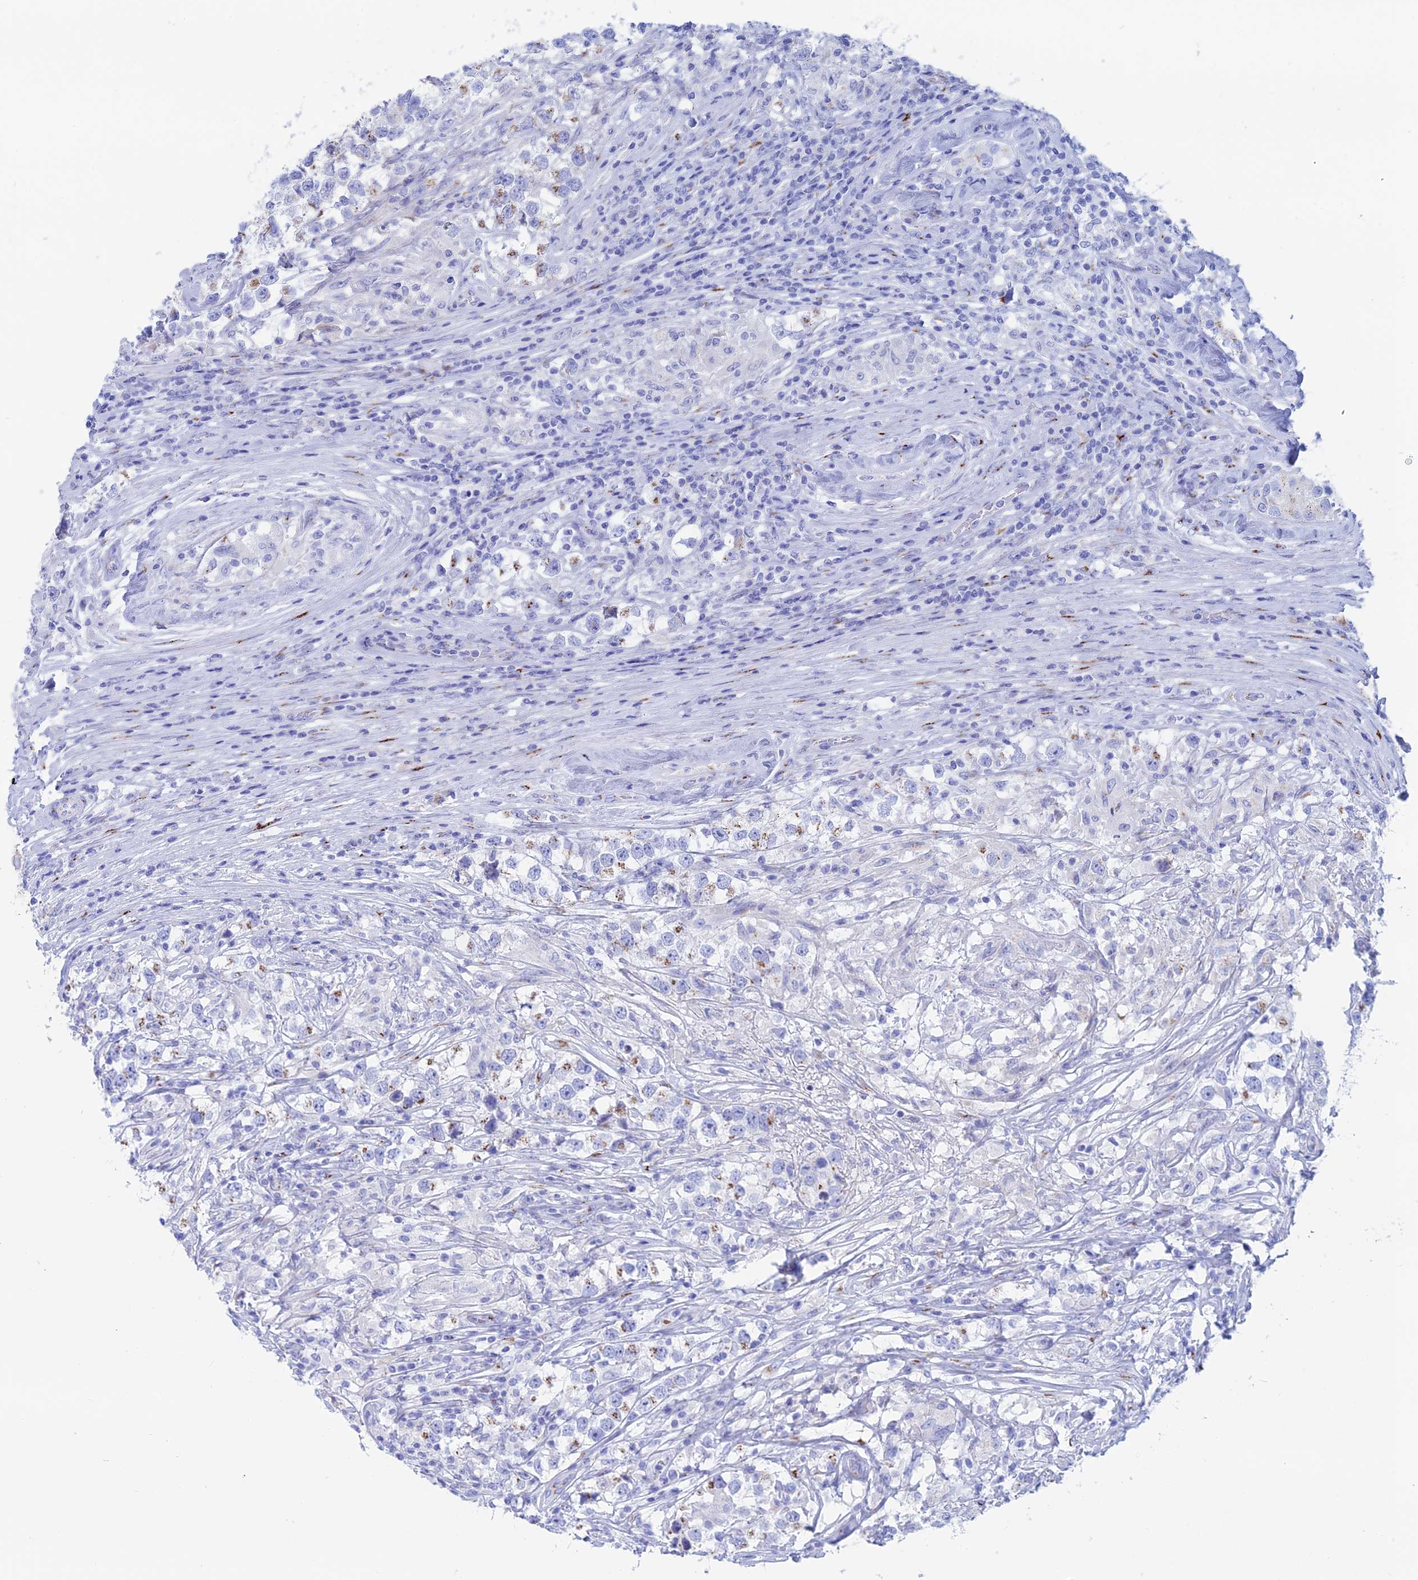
{"staining": {"intensity": "moderate", "quantity": "<25%", "location": "cytoplasmic/membranous"}, "tissue": "testis cancer", "cell_type": "Tumor cells", "image_type": "cancer", "snomed": [{"axis": "morphology", "description": "Seminoma, NOS"}, {"axis": "topography", "description": "Testis"}], "caption": "The immunohistochemical stain labels moderate cytoplasmic/membranous expression in tumor cells of testis cancer tissue.", "gene": "ERICH4", "patient": {"sex": "male", "age": 46}}